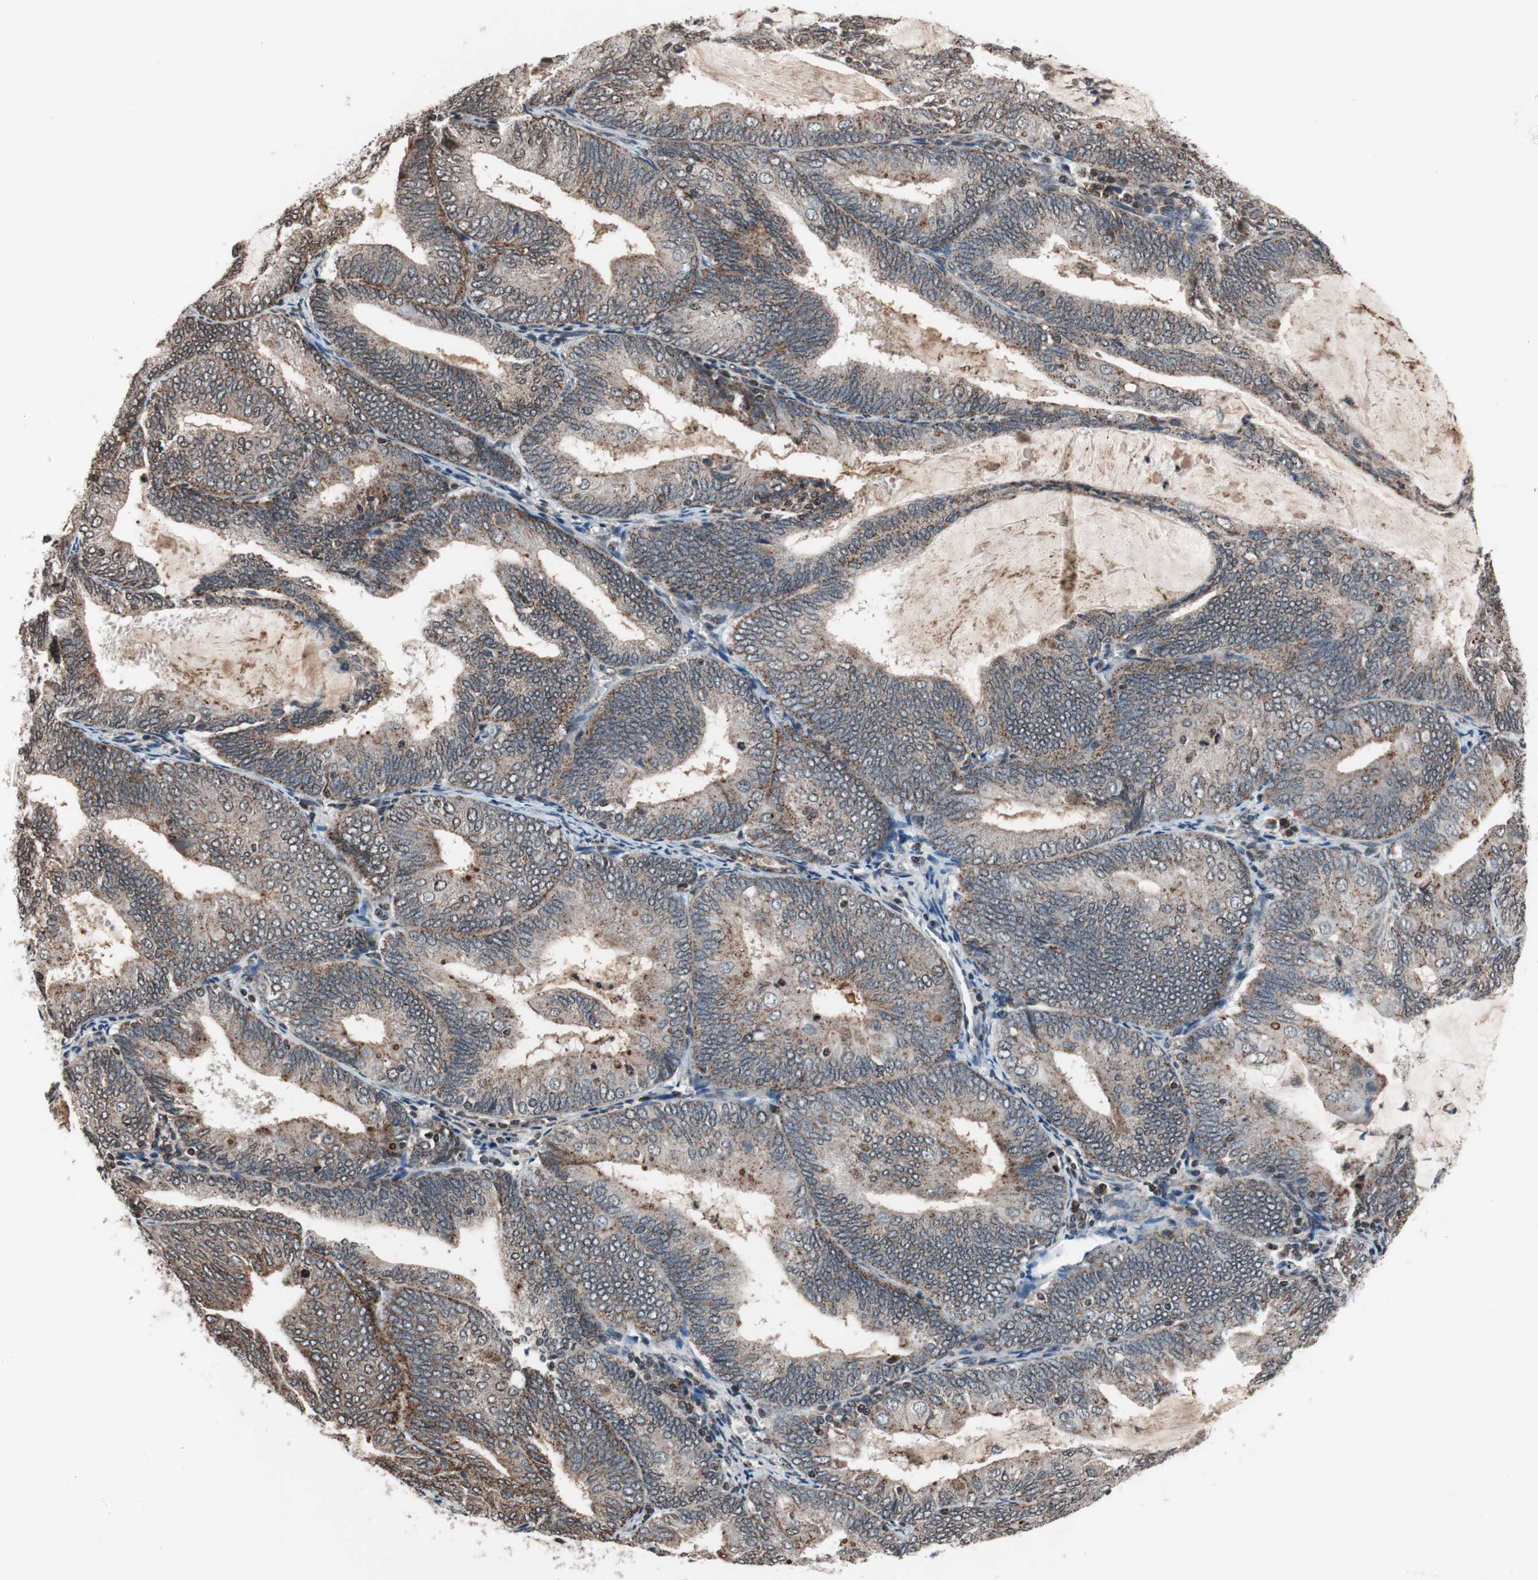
{"staining": {"intensity": "weak", "quantity": "<25%", "location": "cytoplasmic/membranous,nuclear"}, "tissue": "endometrial cancer", "cell_type": "Tumor cells", "image_type": "cancer", "snomed": [{"axis": "morphology", "description": "Adenocarcinoma, NOS"}, {"axis": "topography", "description": "Endometrium"}], "caption": "An immunohistochemistry histopathology image of endometrial cancer (adenocarcinoma) is shown. There is no staining in tumor cells of endometrial cancer (adenocarcinoma).", "gene": "RFC1", "patient": {"sex": "female", "age": 81}}